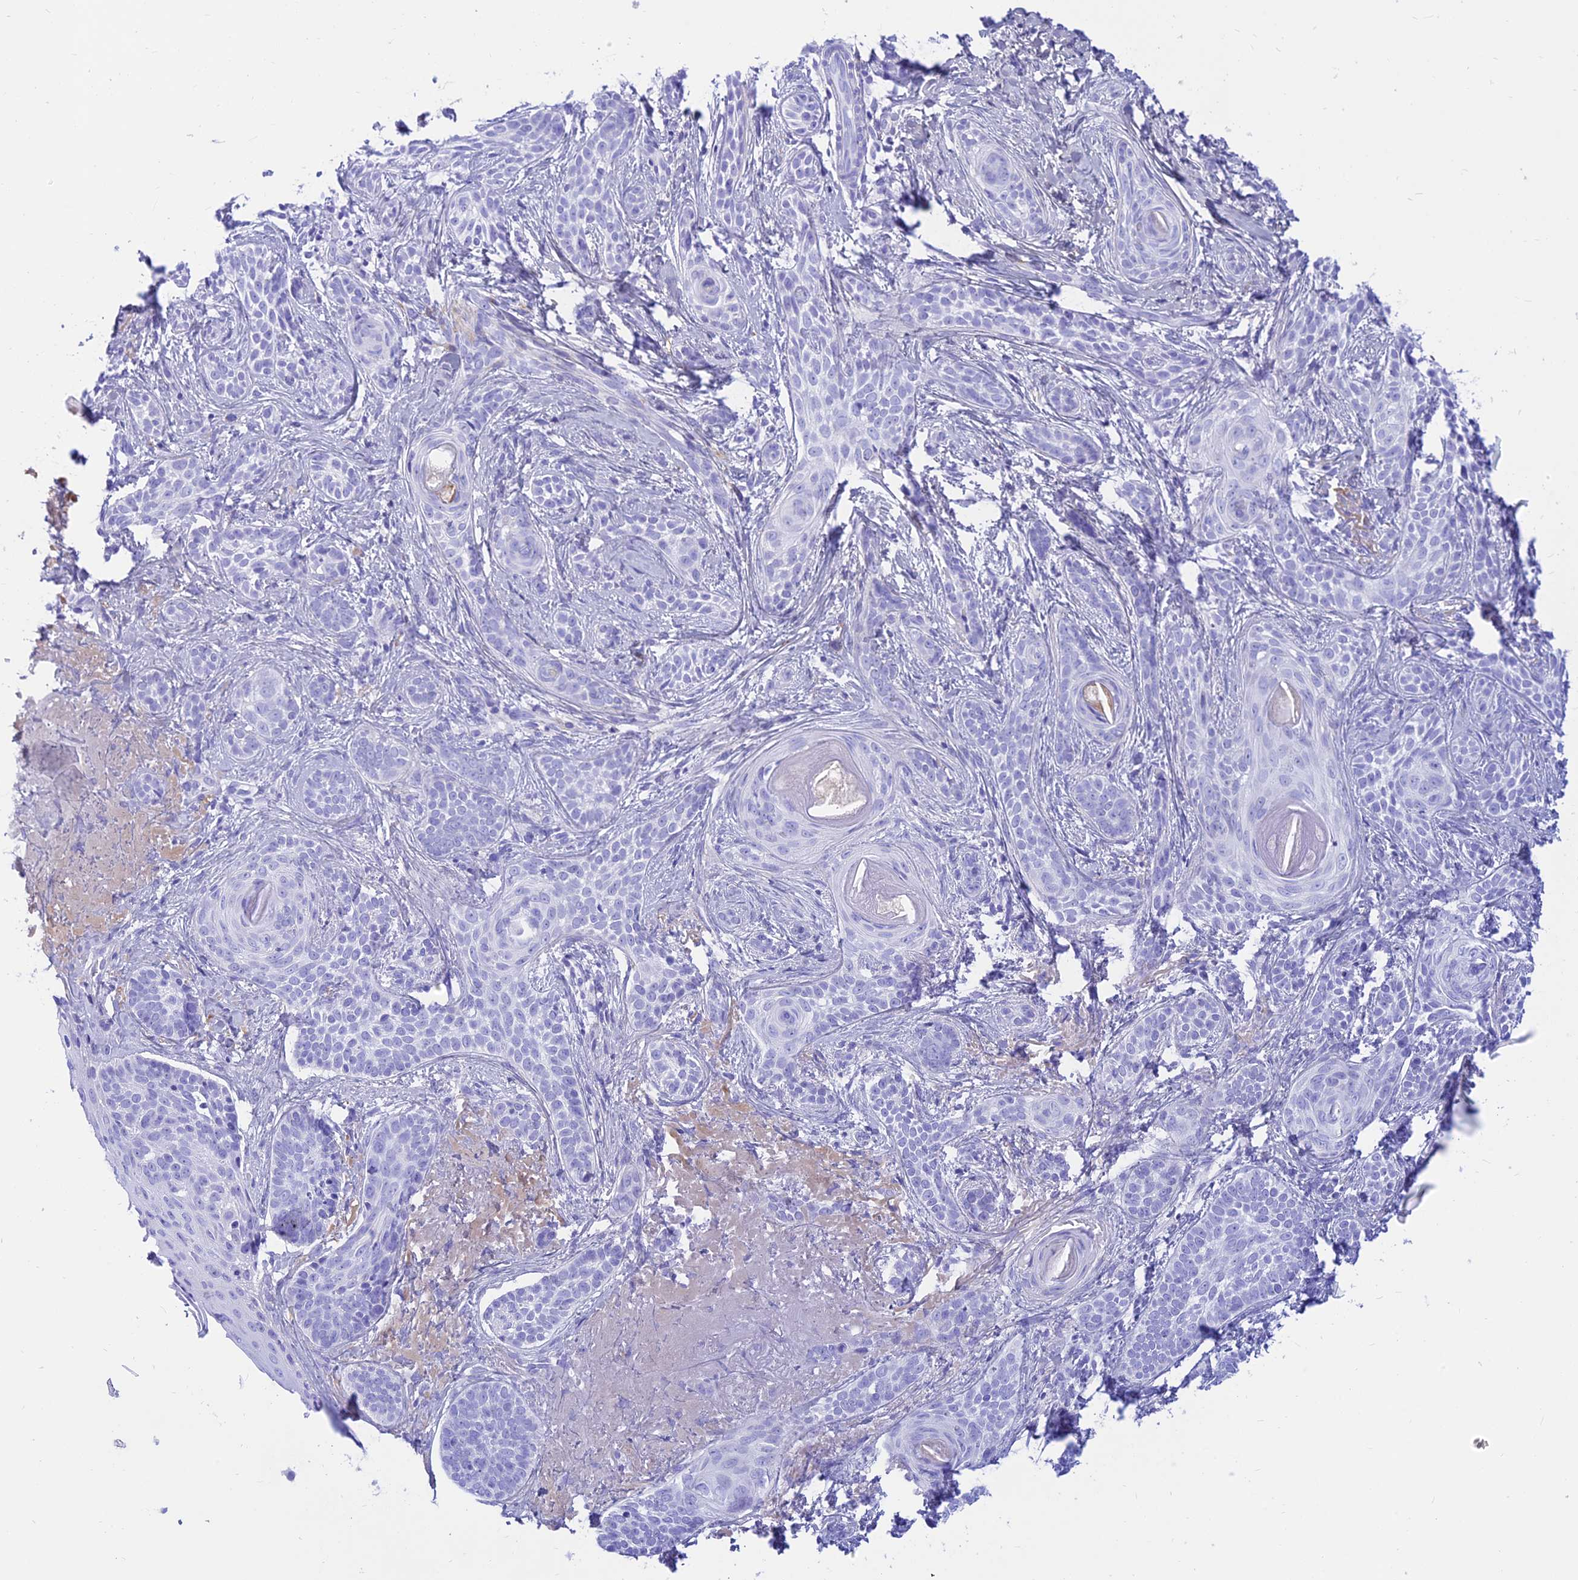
{"staining": {"intensity": "negative", "quantity": "none", "location": "none"}, "tissue": "skin cancer", "cell_type": "Tumor cells", "image_type": "cancer", "snomed": [{"axis": "morphology", "description": "Basal cell carcinoma"}, {"axis": "topography", "description": "Skin"}], "caption": "The photomicrograph reveals no significant positivity in tumor cells of skin cancer.", "gene": "PRNP", "patient": {"sex": "male", "age": 71}}